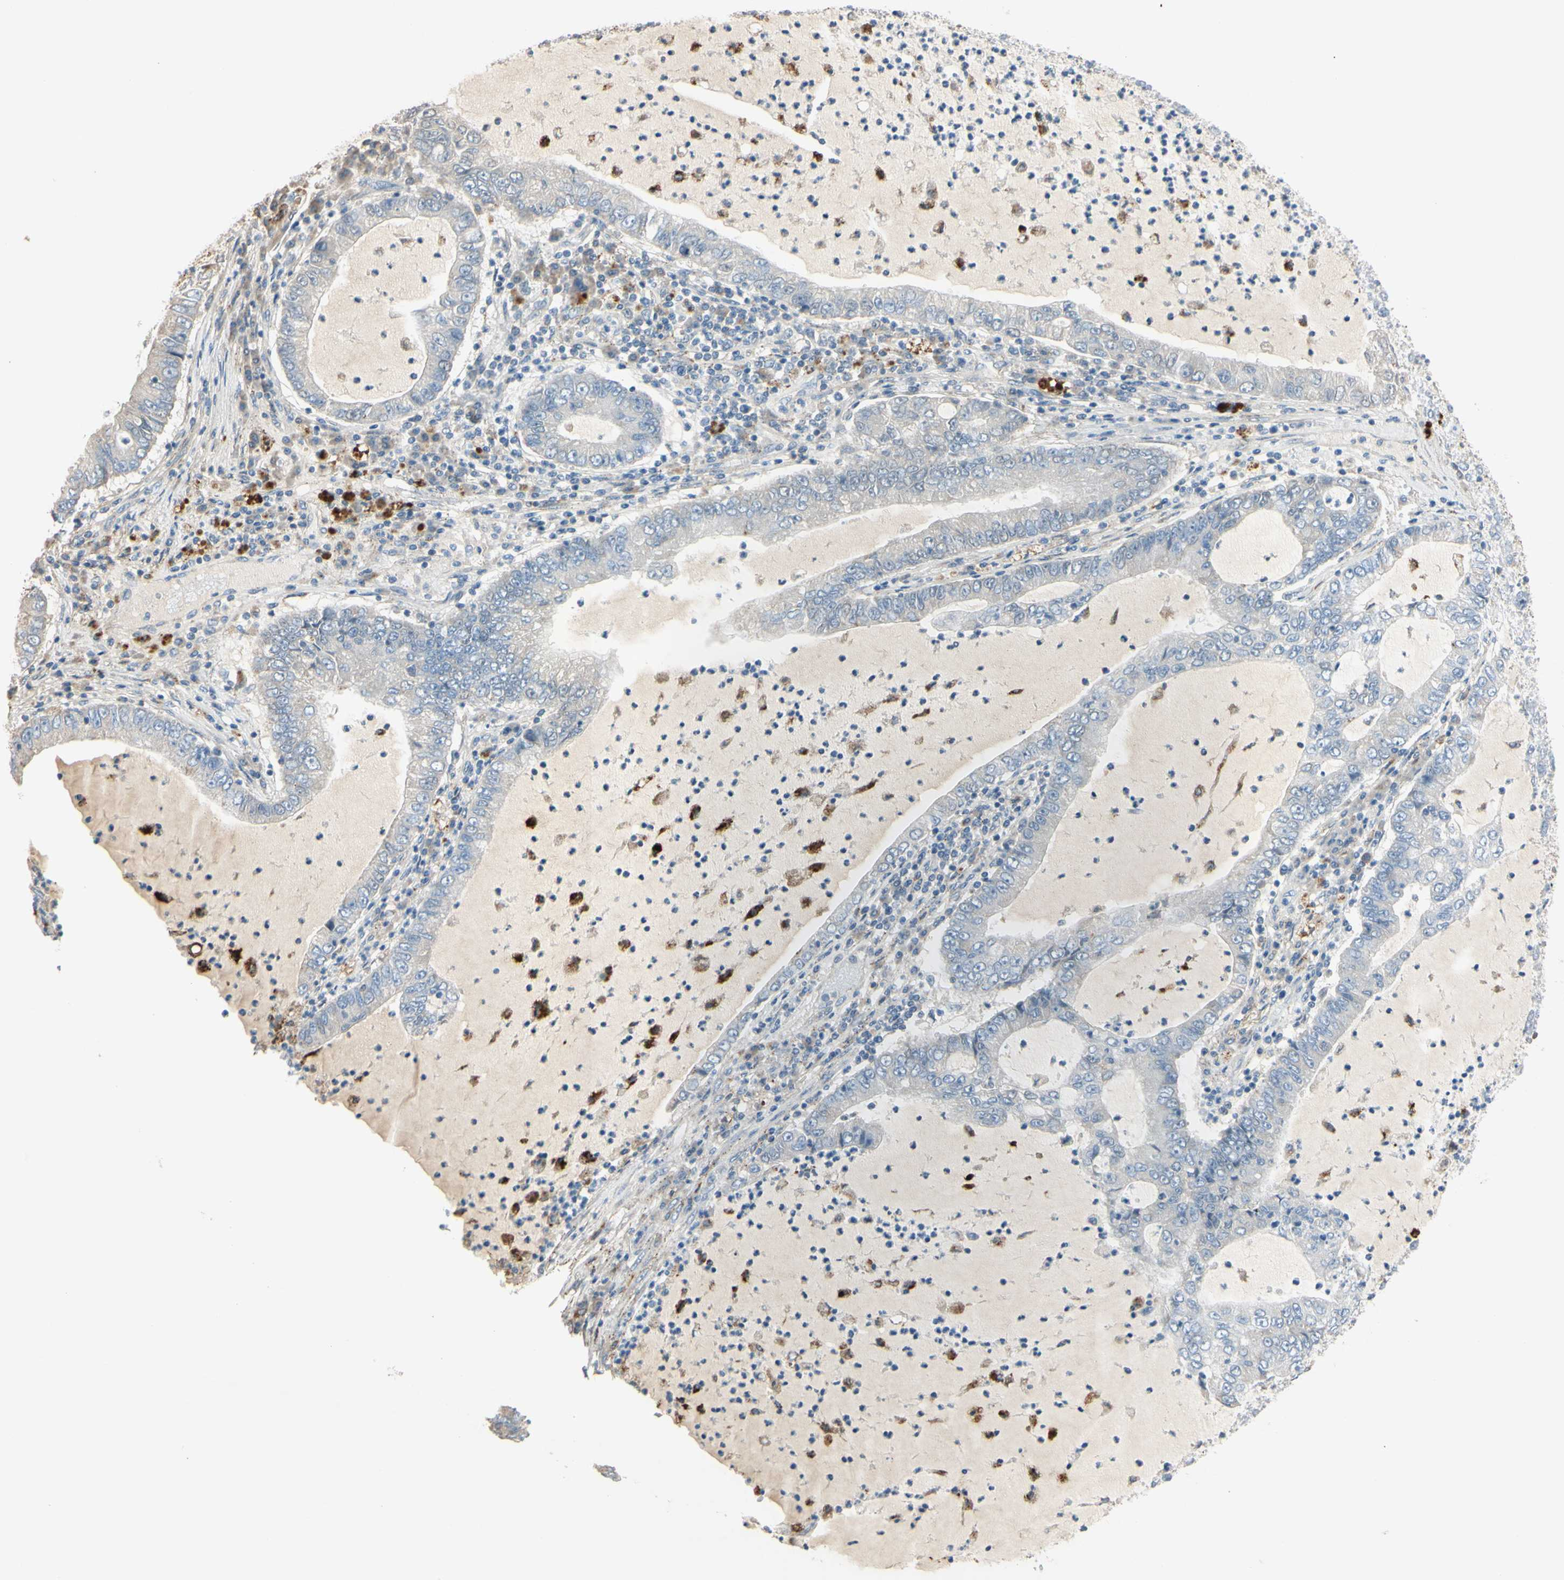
{"staining": {"intensity": "negative", "quantity": "none", "location": "none"}, "tissue": "lung cancer", "cell_type": "Tumor cells", "image_type": "cancer", "snomed": [{"axis": "morphology", "description": "Adenocarcinoma, NOS"}, {"axis": "topography", "description": "Lung"}], "caption": "A micrograph of lung cancer stained for a protein exhibits no brown staining in tumor cells.", "gene": "ANGPTL1", "patient": {"sex": "female", "age": 51}}